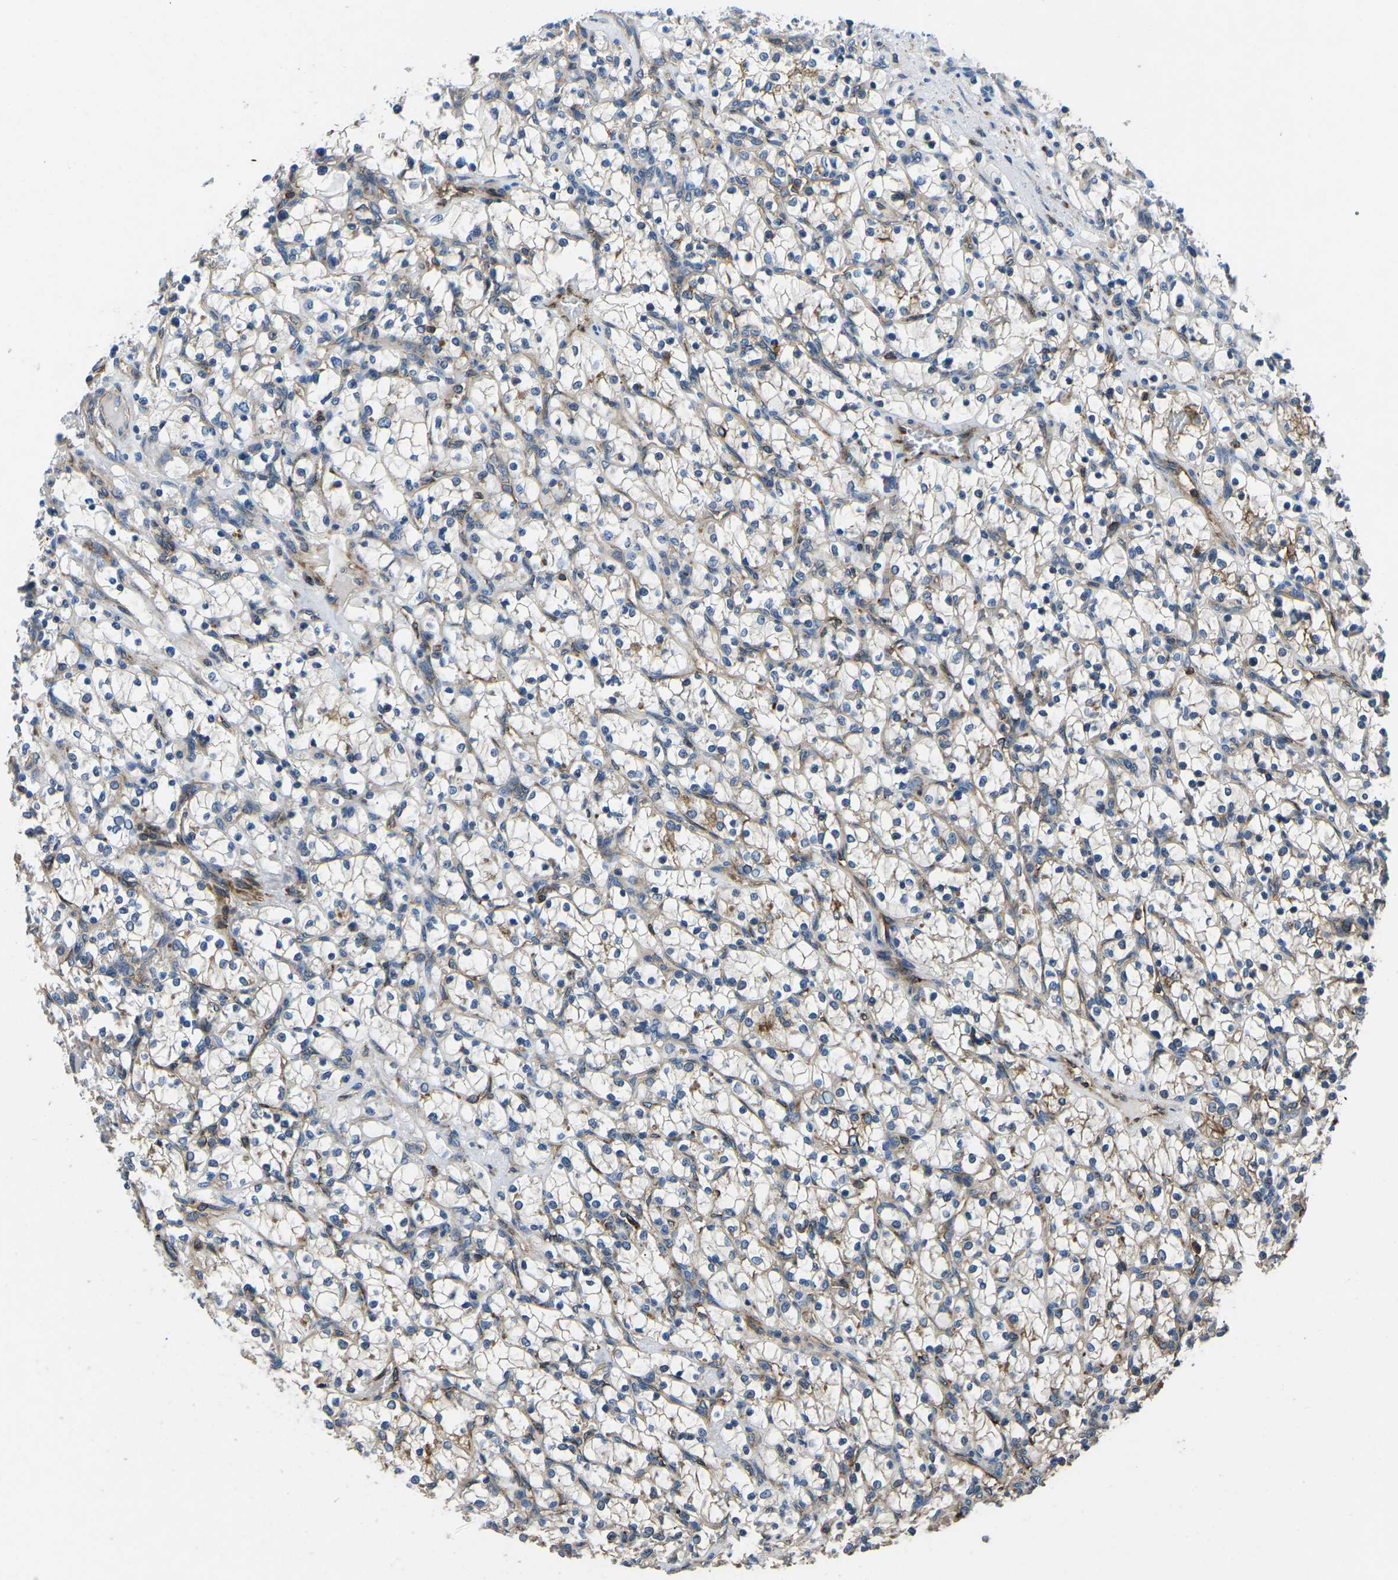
{"staining": {"intensity": "weak", "quantity": "25%-75%", "location": "cytoplasmic/membranous"}, "tissue": "renal cancer", "cell_type": "Tumor cells", "image_type": "cancer", "snomed": [{"axis": "morphology", "description": "Adenocarcinoma, NOS"}, {"axis": "topography", "description": "Kidney"}], "caption": "Renal cancer stained with immunohistochemistry shows weak cytoplasmic/membranous positivity in approximately 25%-75% of tumor cells.", "gene": "KCNJ15", "patient": {"sex": "female", "age": 69}}